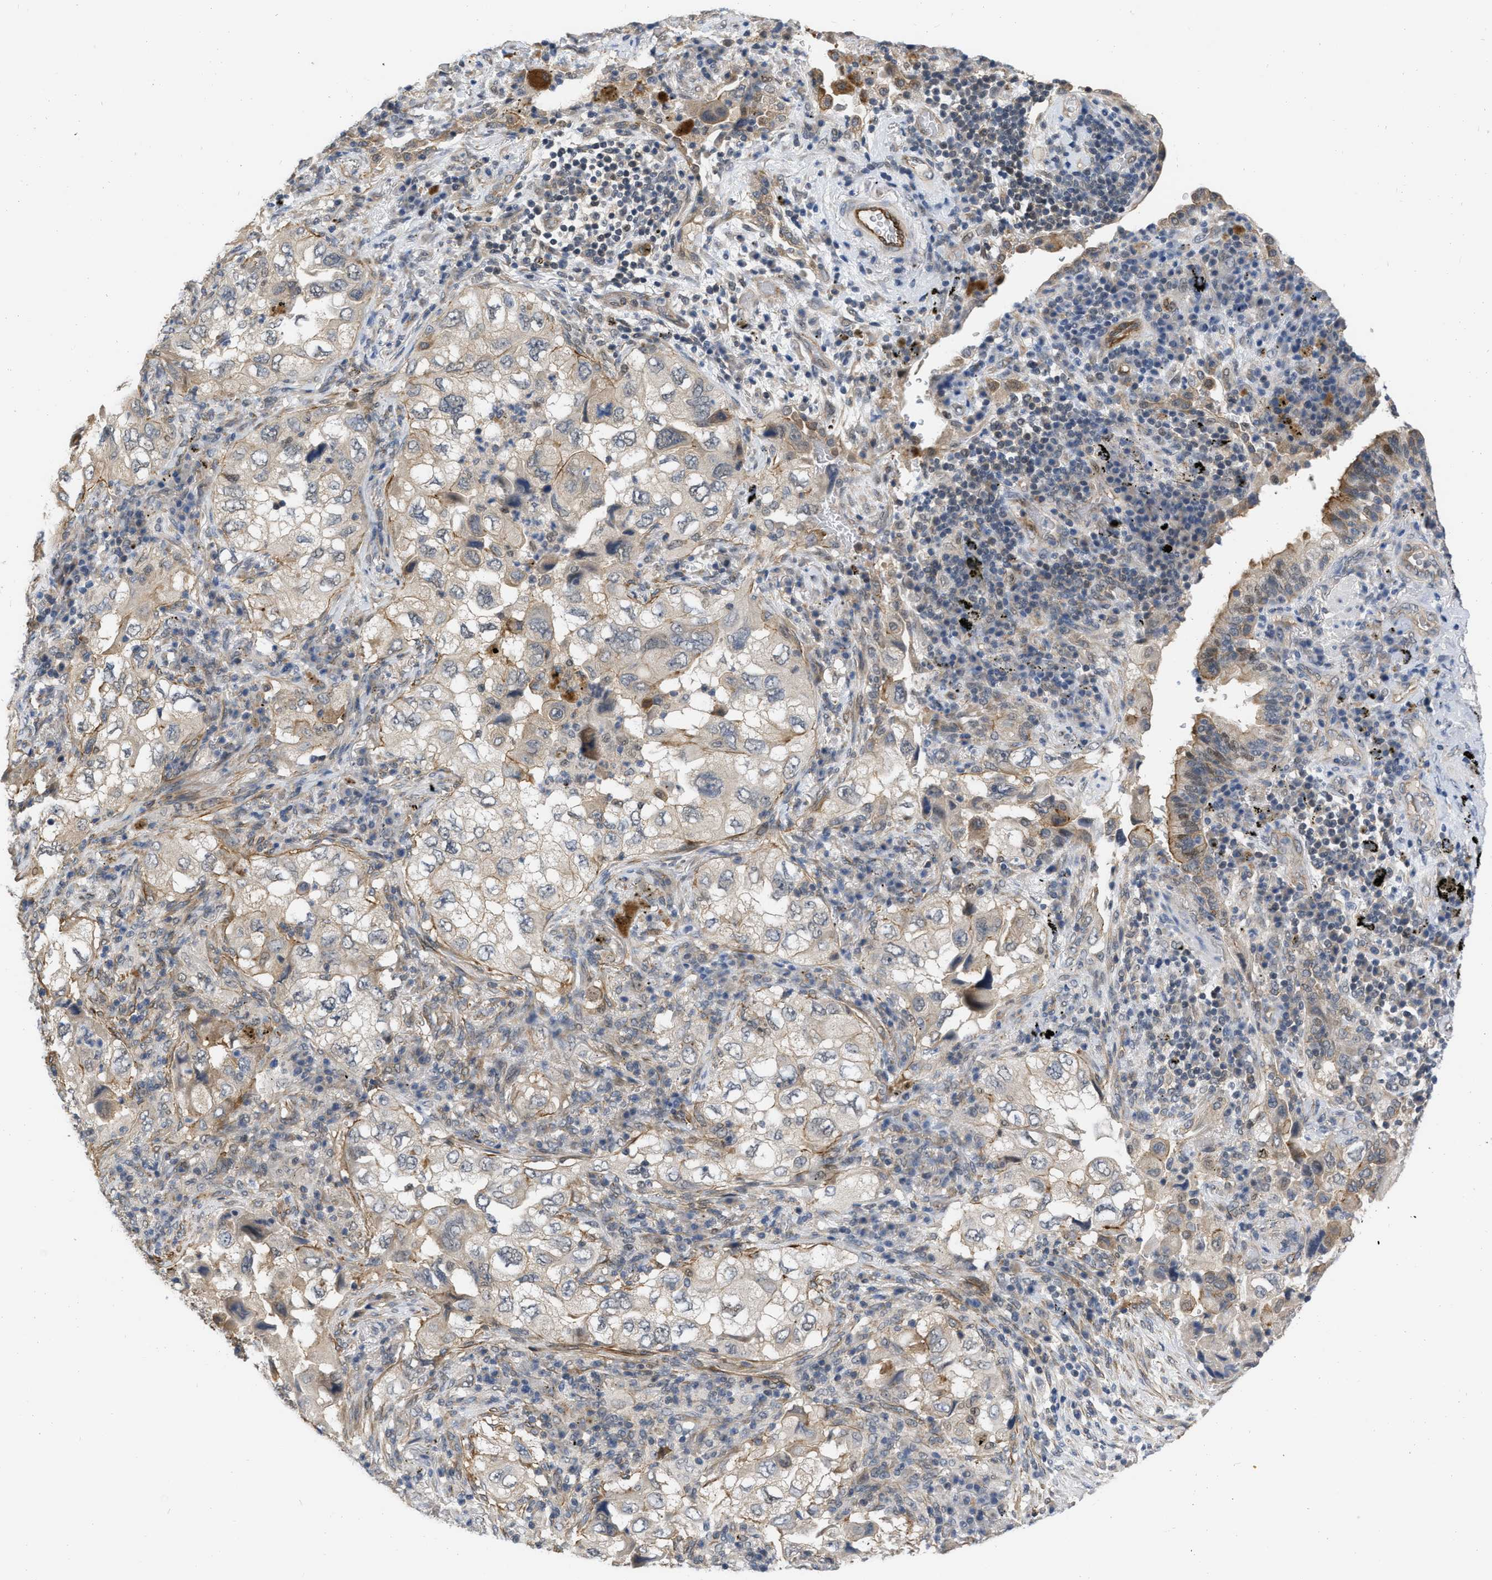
{"staining": {"intensity": "weak", "quantity": ">75%", "location": "cytoplasmic/membranous"}, "tissue": "lung cancer", "cell_type": "Tumor cells", "image_type": "cancer", "snomed": [{"axis": "morphology", "description": "Adenocarcinoma, NOS"}, {"axis": "topography", "description": "Lung"}], "caption": "Lung cancer stained with a protein marker displays weak staining in tumor cells.", "gene": "NAPEPLD", "patient": {"sex": "male", "age": 64}}